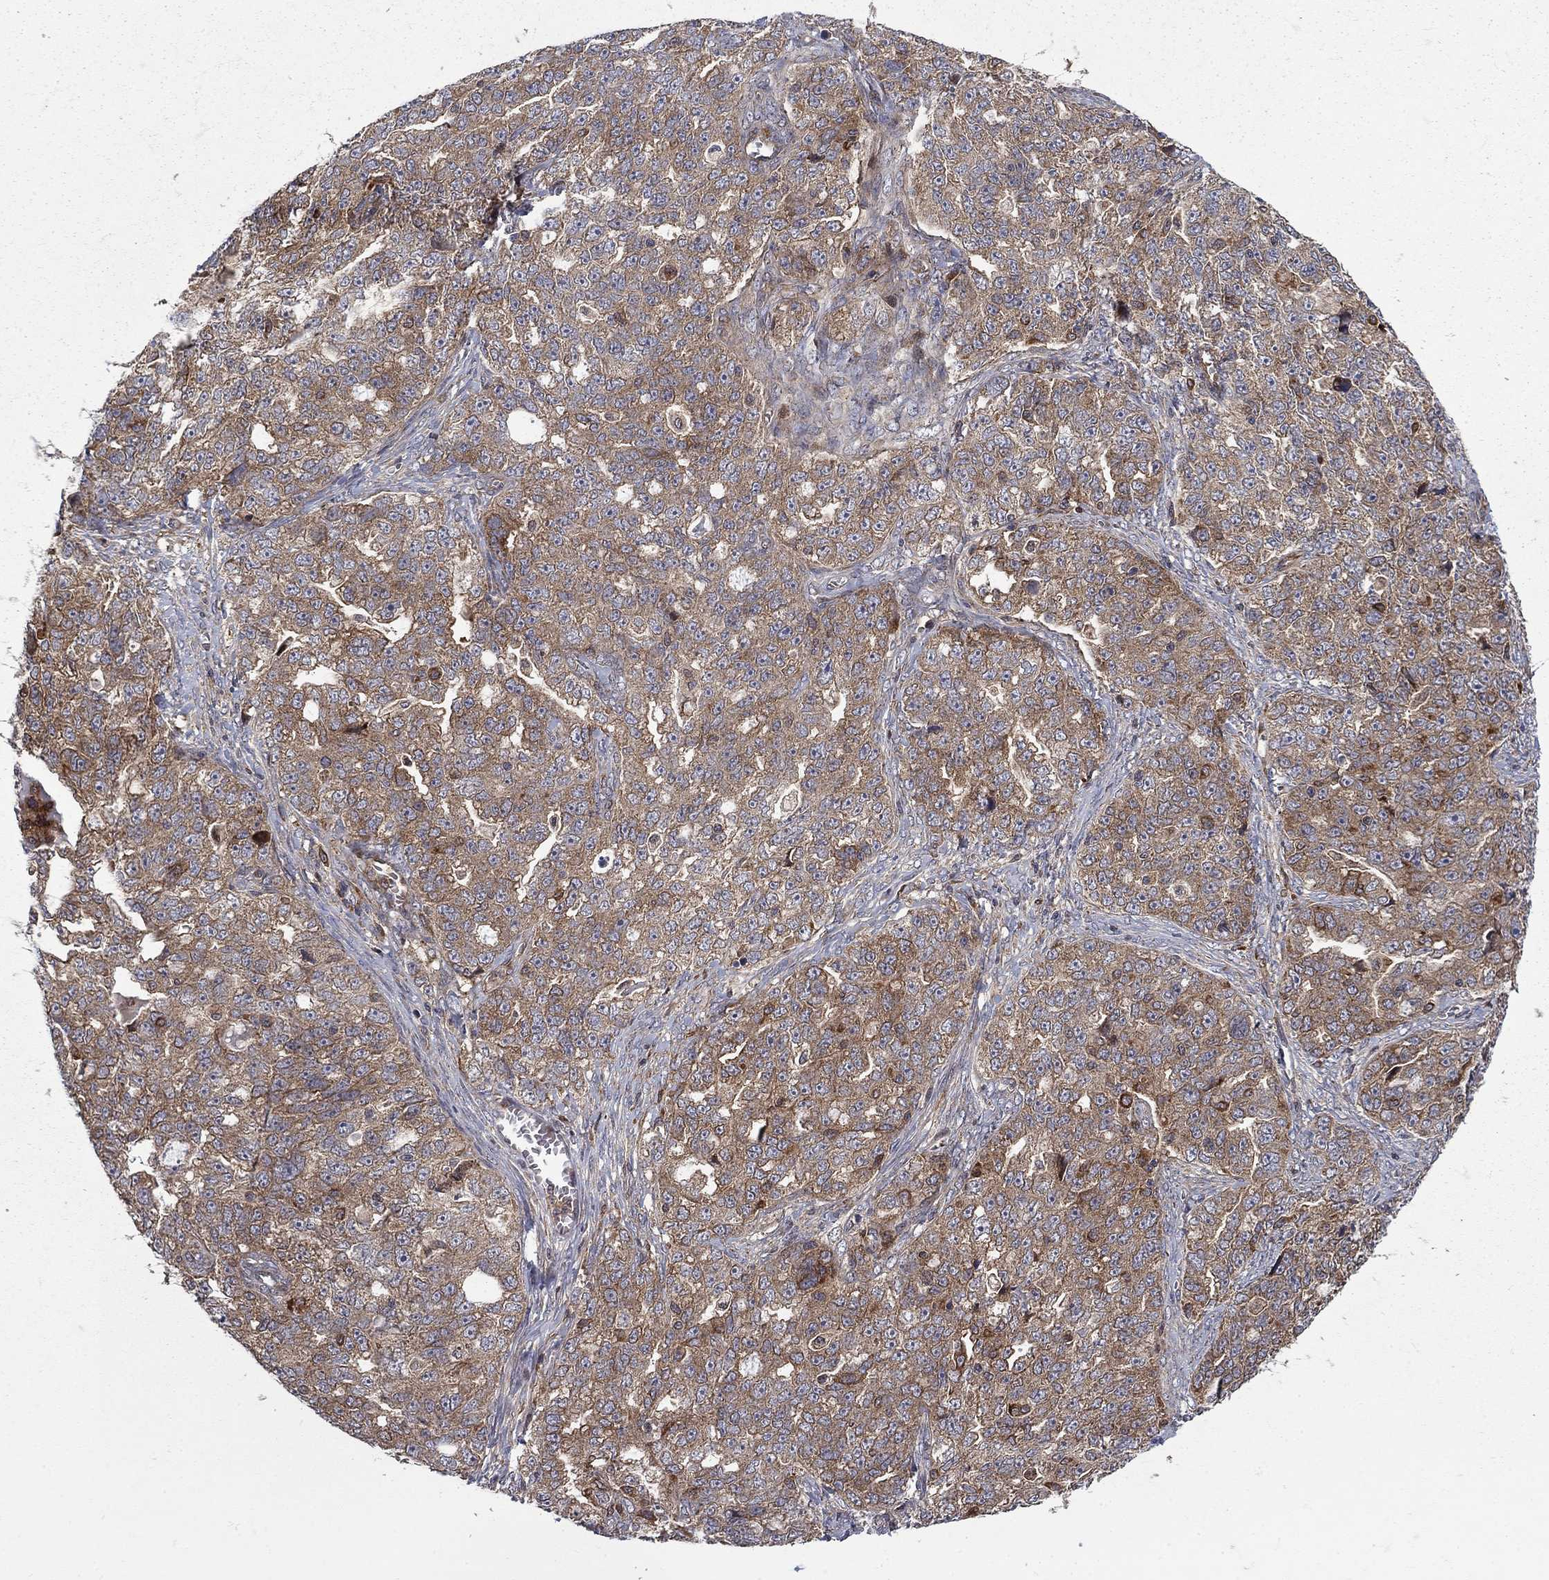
{"staining": {"intensity": "moderate", "quantity": "25%-75%", "location": "cytoplasmic/membranous"}, "tissue": "ovarian cancer", "cell_type": "Tumor cells", "image_type": "cancer", "snomed": [{"axis": "morphology", "description": "Cystadenocarcinoma, serous, NOS"}, {"axis": "topography", "description": "Ovary"}], "caption": "Immunohistochemistry (IHC) (DAB (3,3'-diaminobenzidine)) staining of human ovarian cancer demonstrates moderate cytoplasmic/membranous protein positivity in about 25%-75% of tumor cells. Using DAB (3,3'-diaminobenzidine) (brown) and hematoxylin (blue) stains, captured at high magnification using brightfield microscopy.", "gene": "HDAC4", "patient": {"sex": "female", "age": 51}}